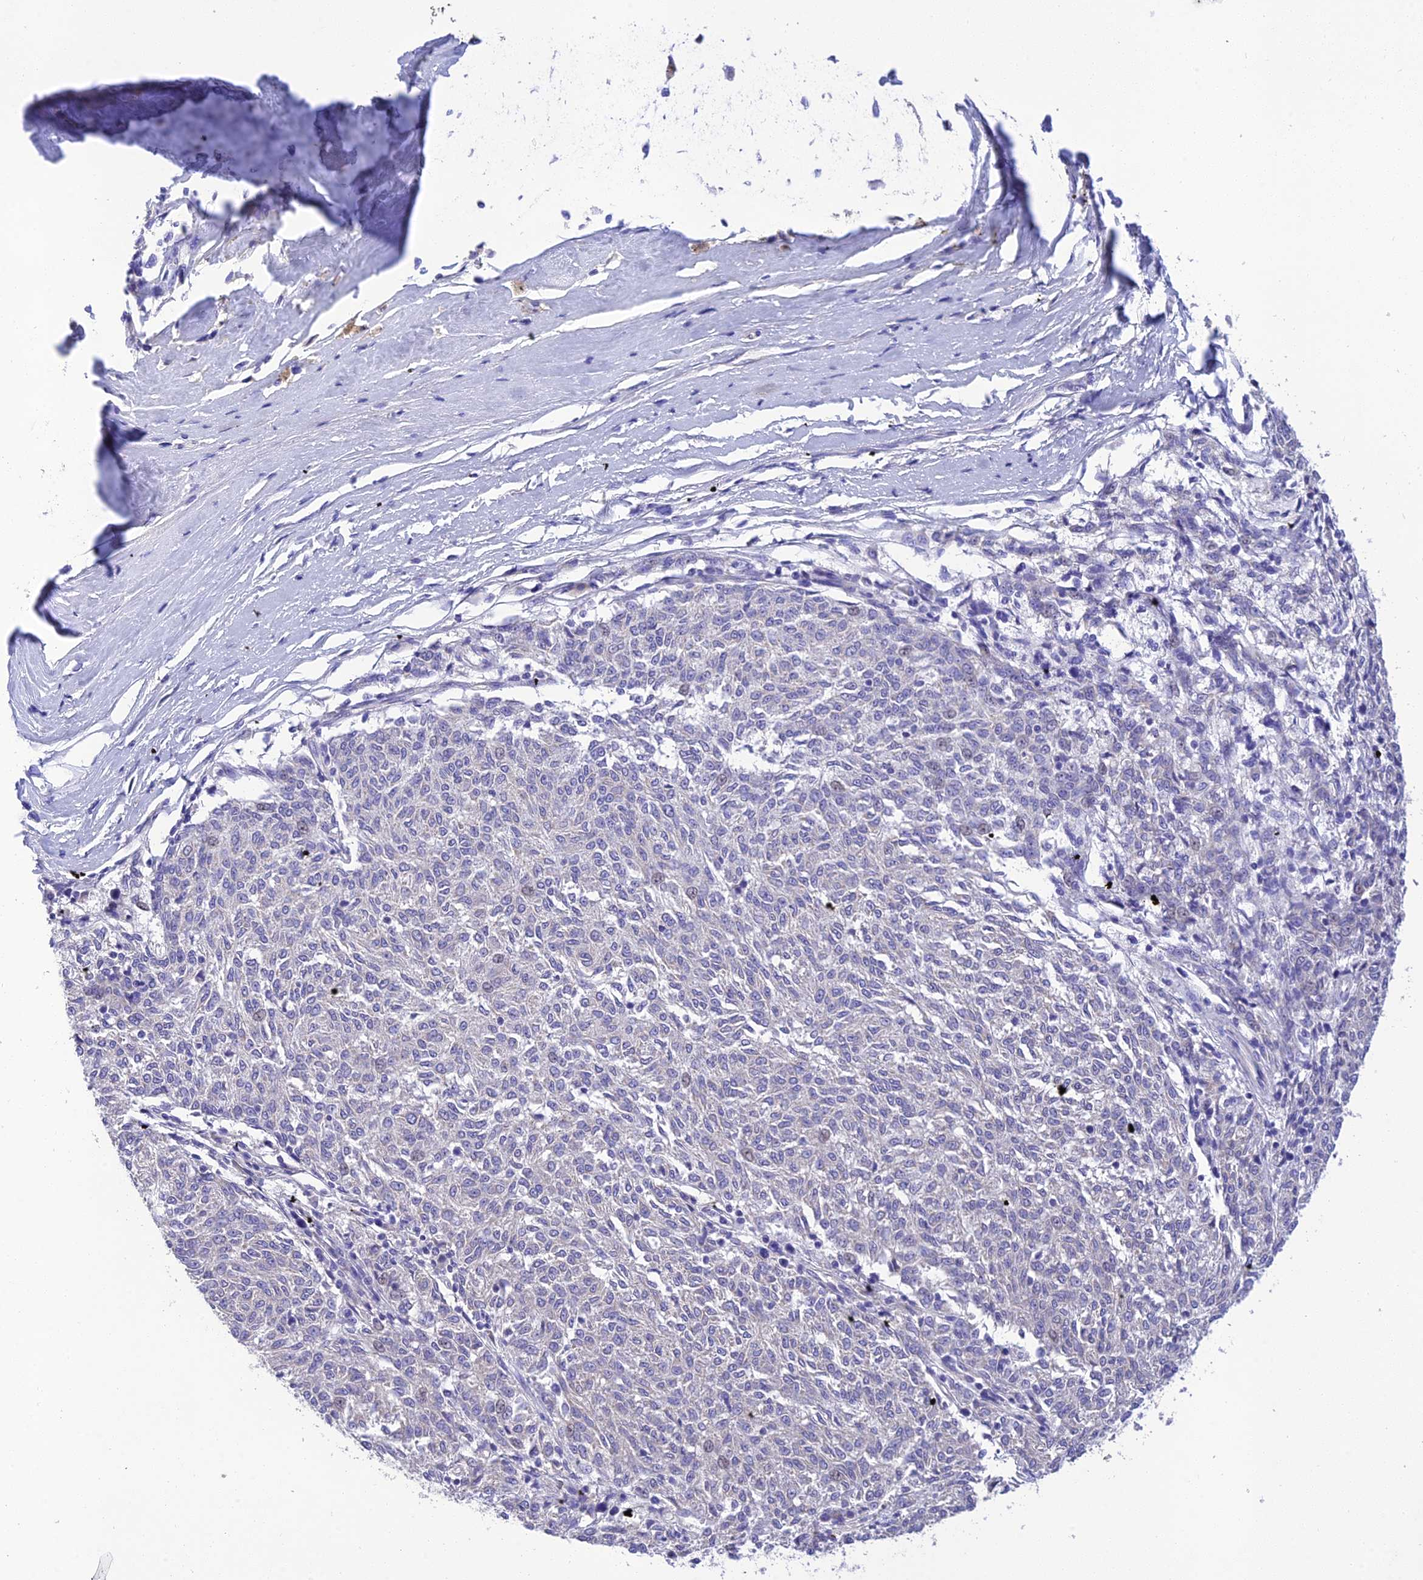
{"staining": {"intensity": "negative", "quantity": "none", "location": "none"}, "tissue": "melanoma", "cell_type": "Tumor cells", "image_type": "cancer", "snomed": [{"axis": "morphology", "description": "Malignant melanoma, NOS"}, {"axis": "topography", "description": "Skin"}], "caption": "Immunohistochemistry image of malignant melanoma stained for a protein (brown), which shows no expression in tumor cells.", "gene": "MS4A5", "patient": {"sex": "female", "age": 72}}